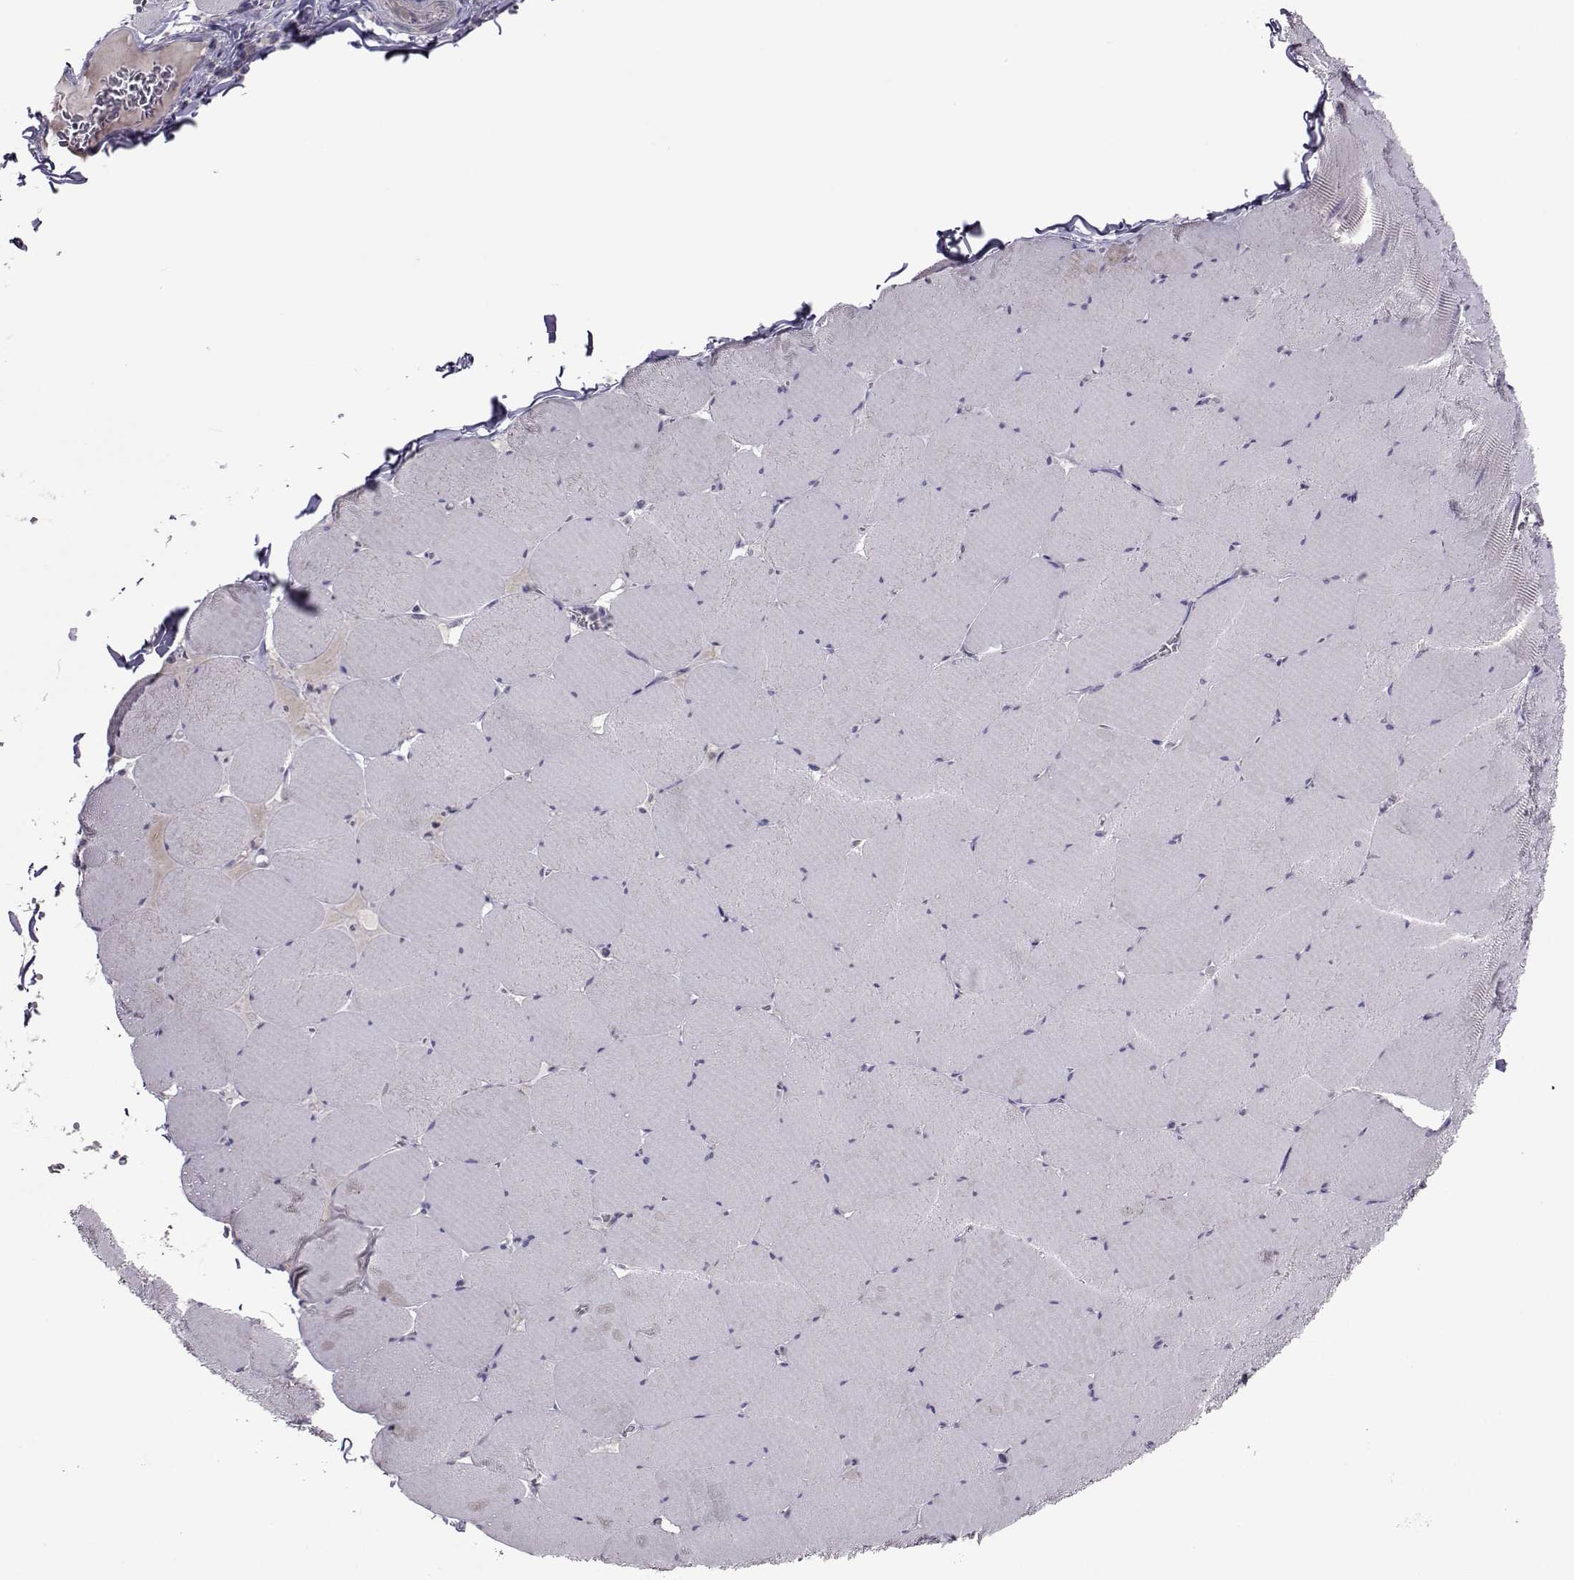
{"staining": {"intensity": "negative", "quantity": "none", "location": "none"}, "tissue": "skeletal muscle", "cell_type": "Myocytes", "image_type": "normal", "snomed": [{"axis": "morphology", "description": "Normal tissue, NOS"}, {"axis": "morphology", "description": "Malignant melanoma, Metastatic site"}, {"axis": "topography", "description": "Skeletal muscle"}], "caption": "Immunohistochemical staining of benign human skeletal muscle exhibits no significant positivity in myocytes.", "gene": "DDX20", "patient": {"sex": "male", "age": 50}}